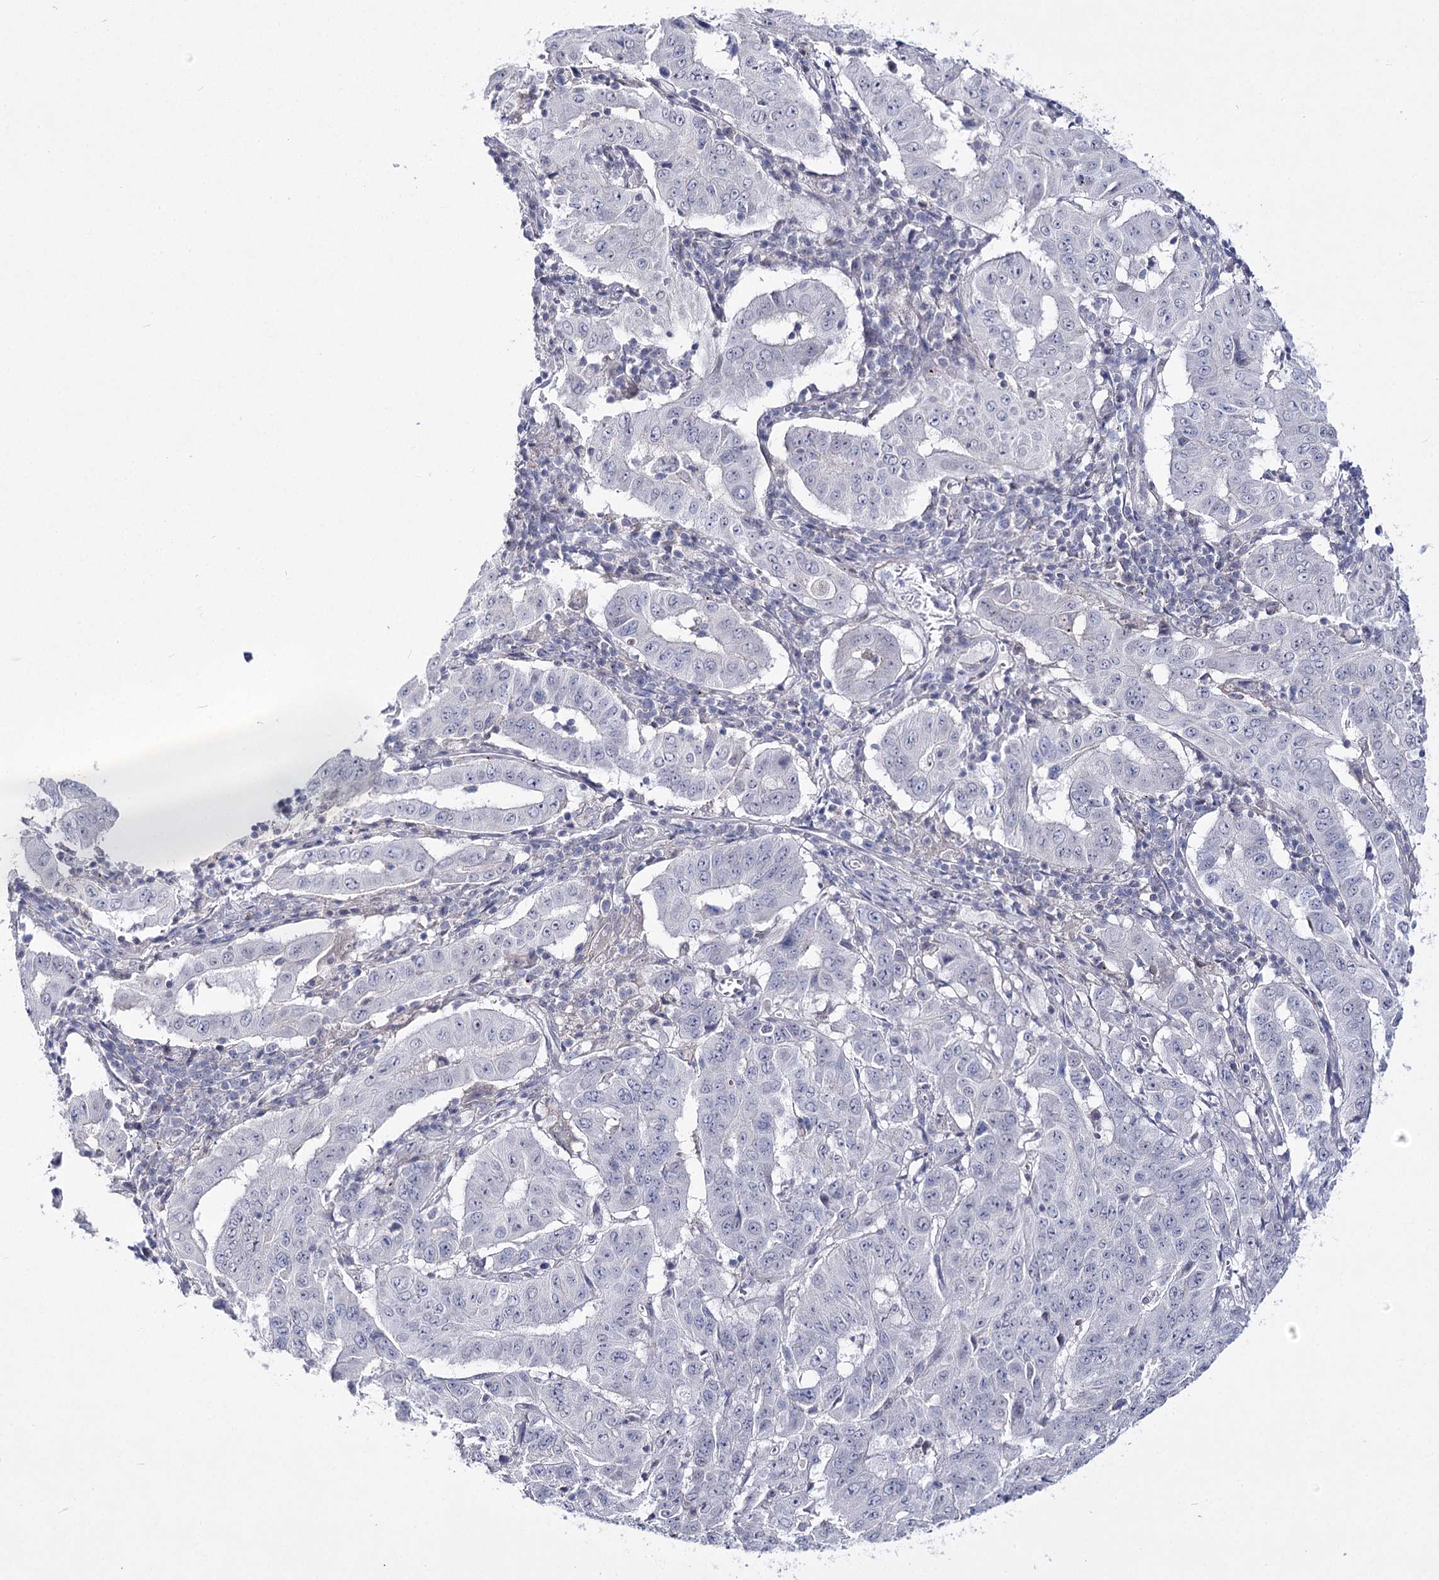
{"staining": {"intensity": "negative", "quantity": "none", "location": "none"}, "tissue": "pancreatic cancer", "cell_type": "Tumor cells", "image_type": "cancer", "snomed": [{"axis": "morphology", "description": "Adenocarcinoma, NOS"}, {"axis": "topography", "description": "Pancreas"}], "caption": "High magnification brightfield microscopy of adenocarcinoma (pancreatic) stained with DAB (3,3'-diaminobenzidine) (brown) and counterstained with hematoxylin (blue): tumor cells show no significant positivity.", "gene": "ATP10B", "patient": {"sex": "male", "age": 63}}